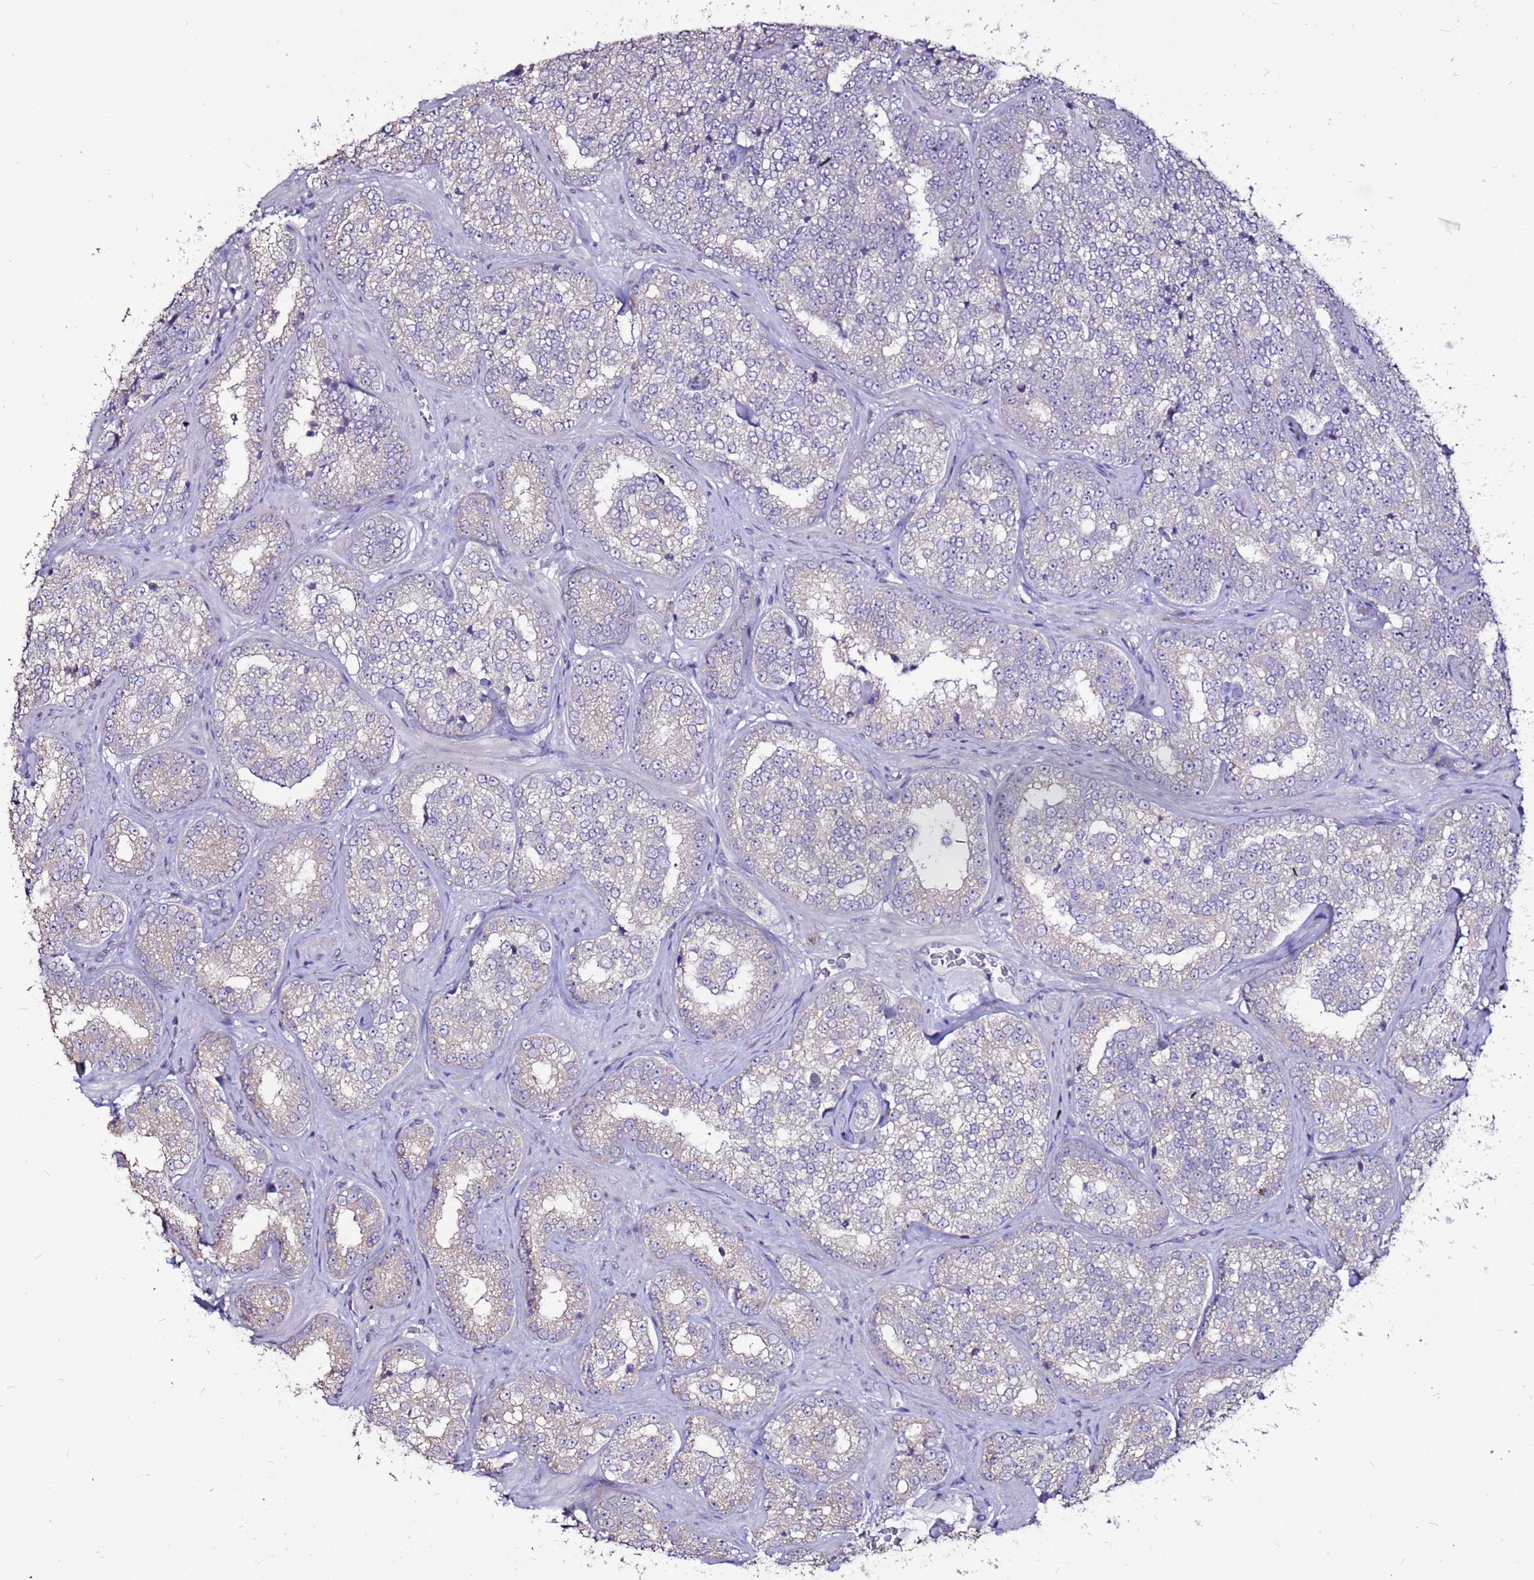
{"staining": {"intensity": "negative", "quantity": "none", "location": "none"}, "tissue": "prostate cancer", "cell_type": "Tumor cells", "image_type": "cancer", "snomed": [{"axis": "morphology", "description": "Normal tissue, NOS"}, {"axis": "morphology", "description": "Adenocarcinoma, High grade"}, {"axis": "topography", "description": "Prostate"}], "caption": "A histopathology image of human prostate cancer is negative for staining in tumor cells. (DAB IHC with hematoxylin counter stain).", "gene": "SLC44A3", "patient": {"sex": "male", "age": 83}}